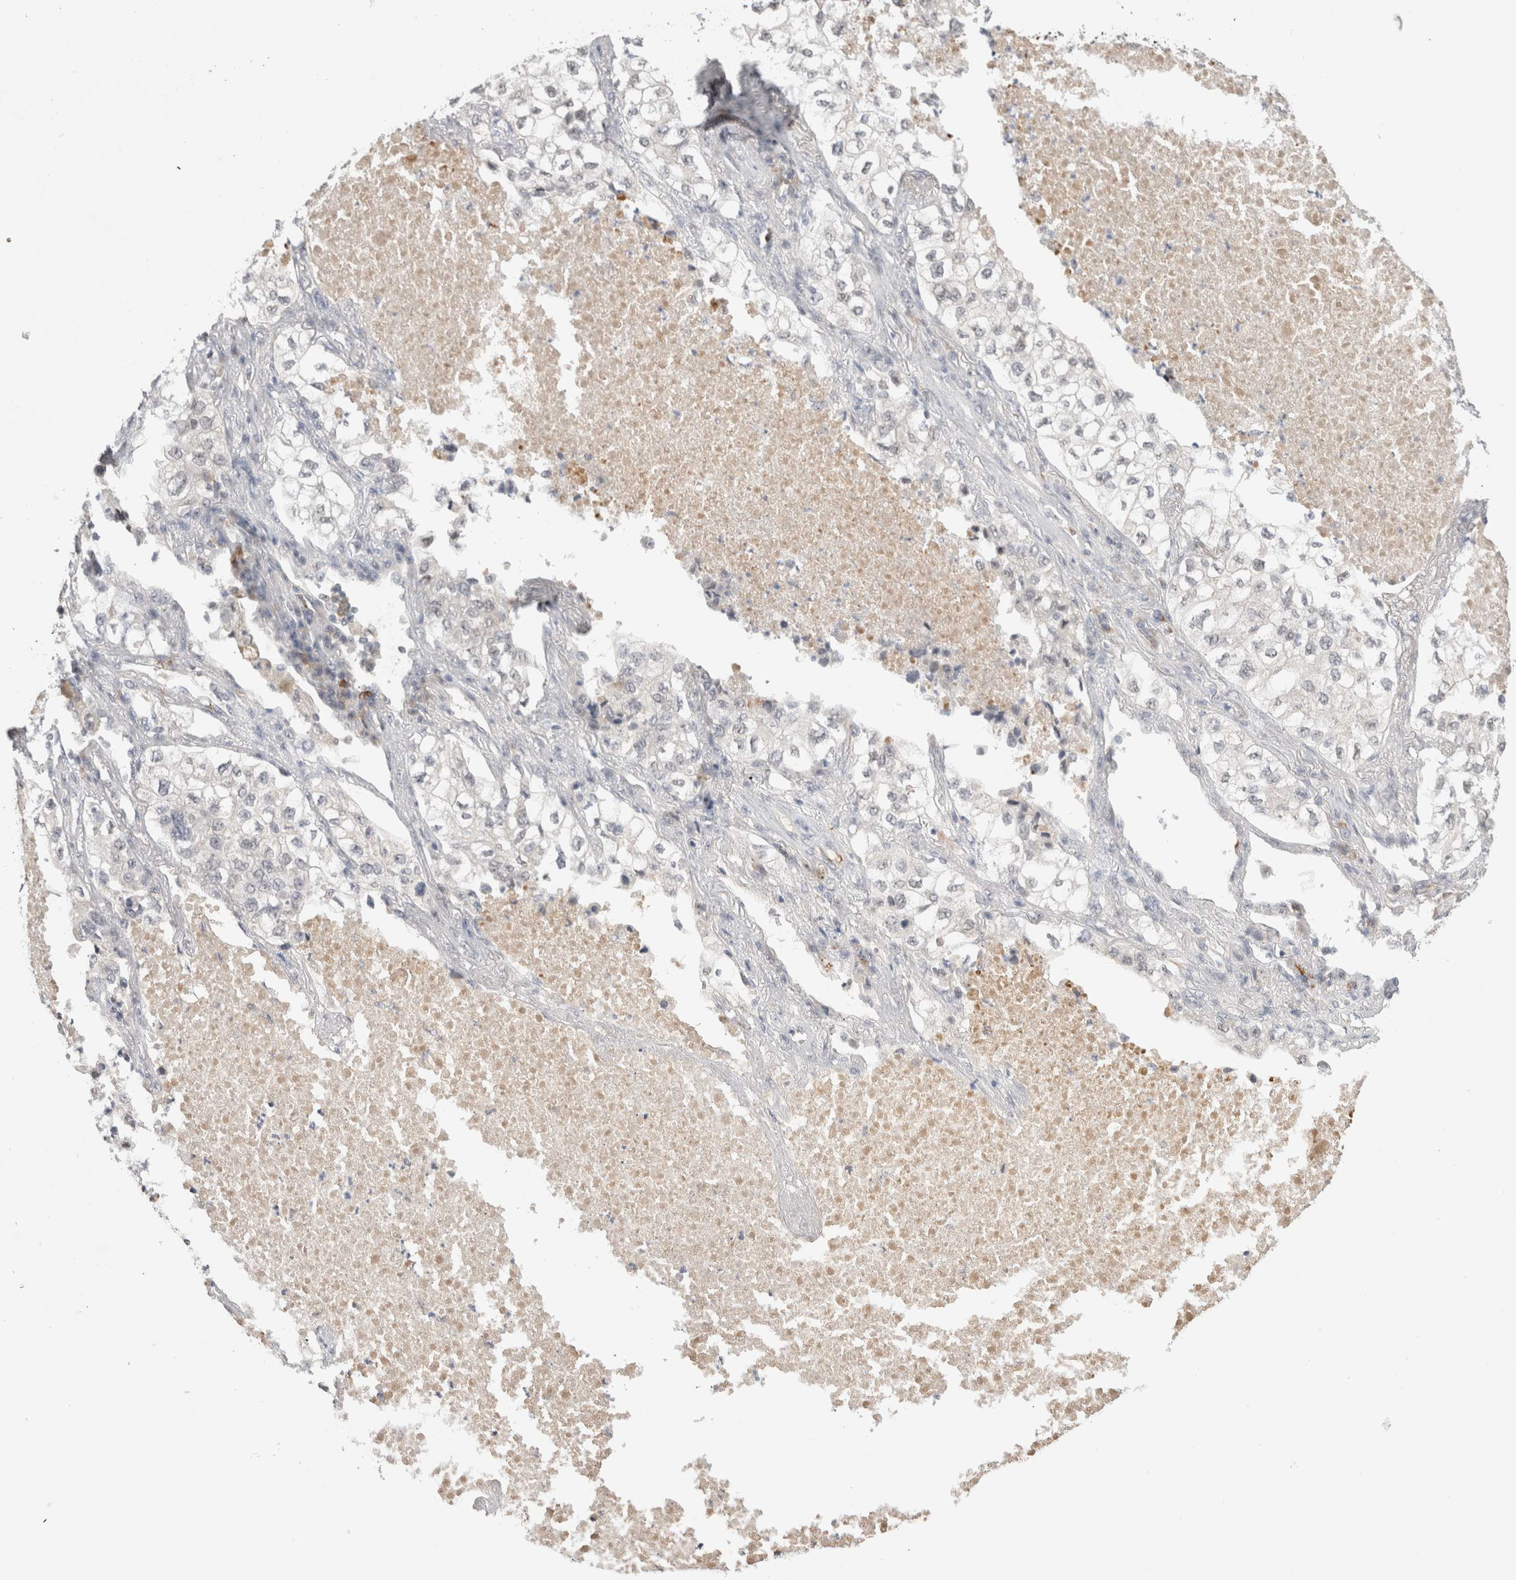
{"staining": {"intensity": "negative", "quantity": "none", "location": "none"}, "tissue": "lung cancer", "cell_type": "Tumor cells", "image_type": "cancer", "snomed": [{"axis": "morphology", "description": "Adenocarcinoma, NOS"}, {"axis": "topography", "description": "Lung"}], "caption": "Immunohistochemistry (IHC) of lung adenocarcinoma exhibits no positivity in tumor cells.", "gene": "ZNF24", "patient": {"sex": "male", "age": 63}}